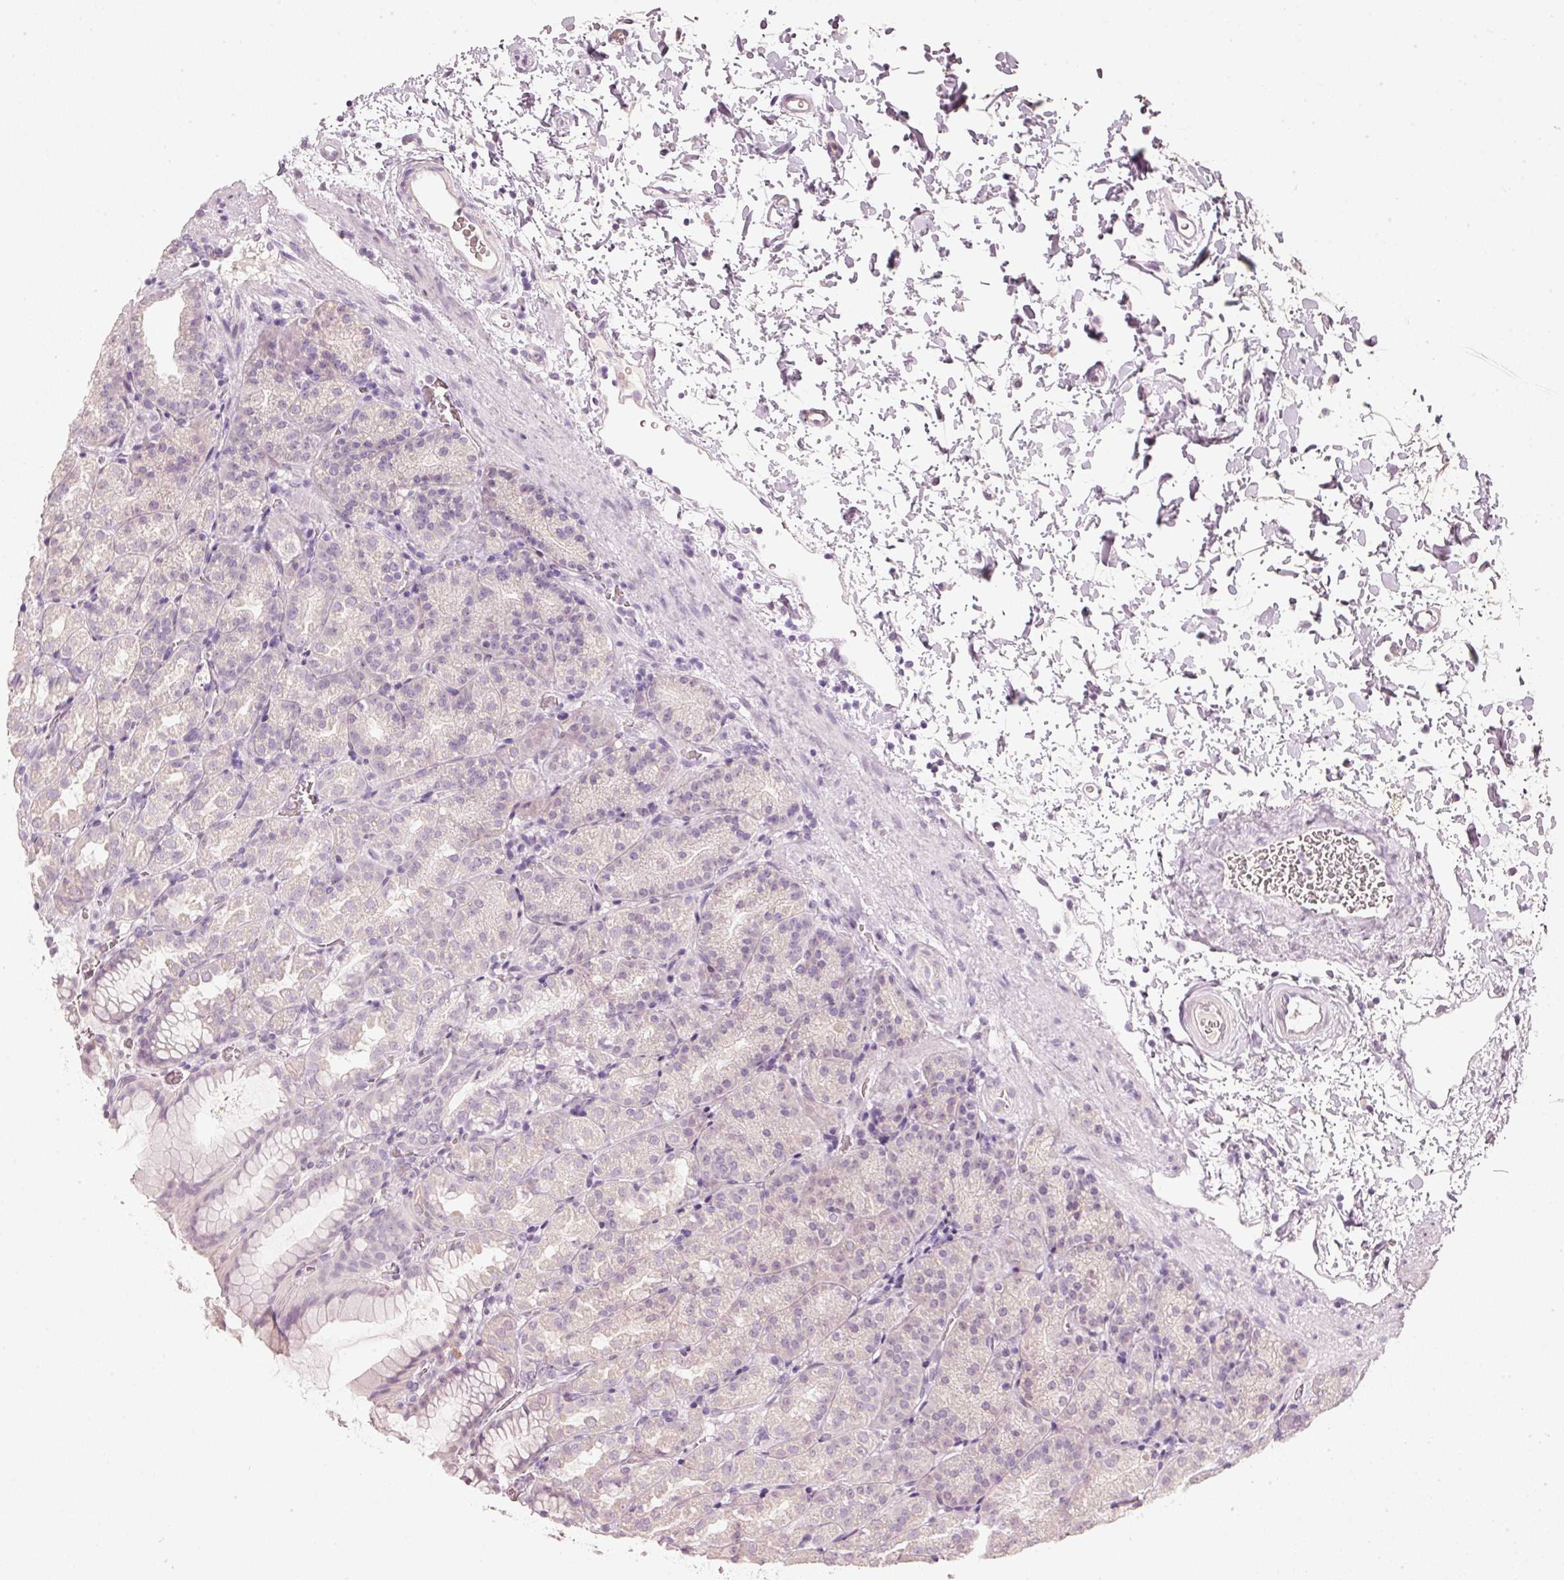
{"staining": {"intensity": "negative", "quantity": "none", "location": "none"}, "tissue": "stomach", "cell_type": "Glandular cells", "image_type": "normal", "snomed": [{"axis": "morphology", "description": "Normal tissue, NOS"}, {"axis": "topography", "description": "Stomach, upper"}], "caption": "A histopathology image of stomach stained for a protein reveals no brown staining in glandular cells.", "gene": "STEAP1", "patient": {"sex": "female", "age": 81}}